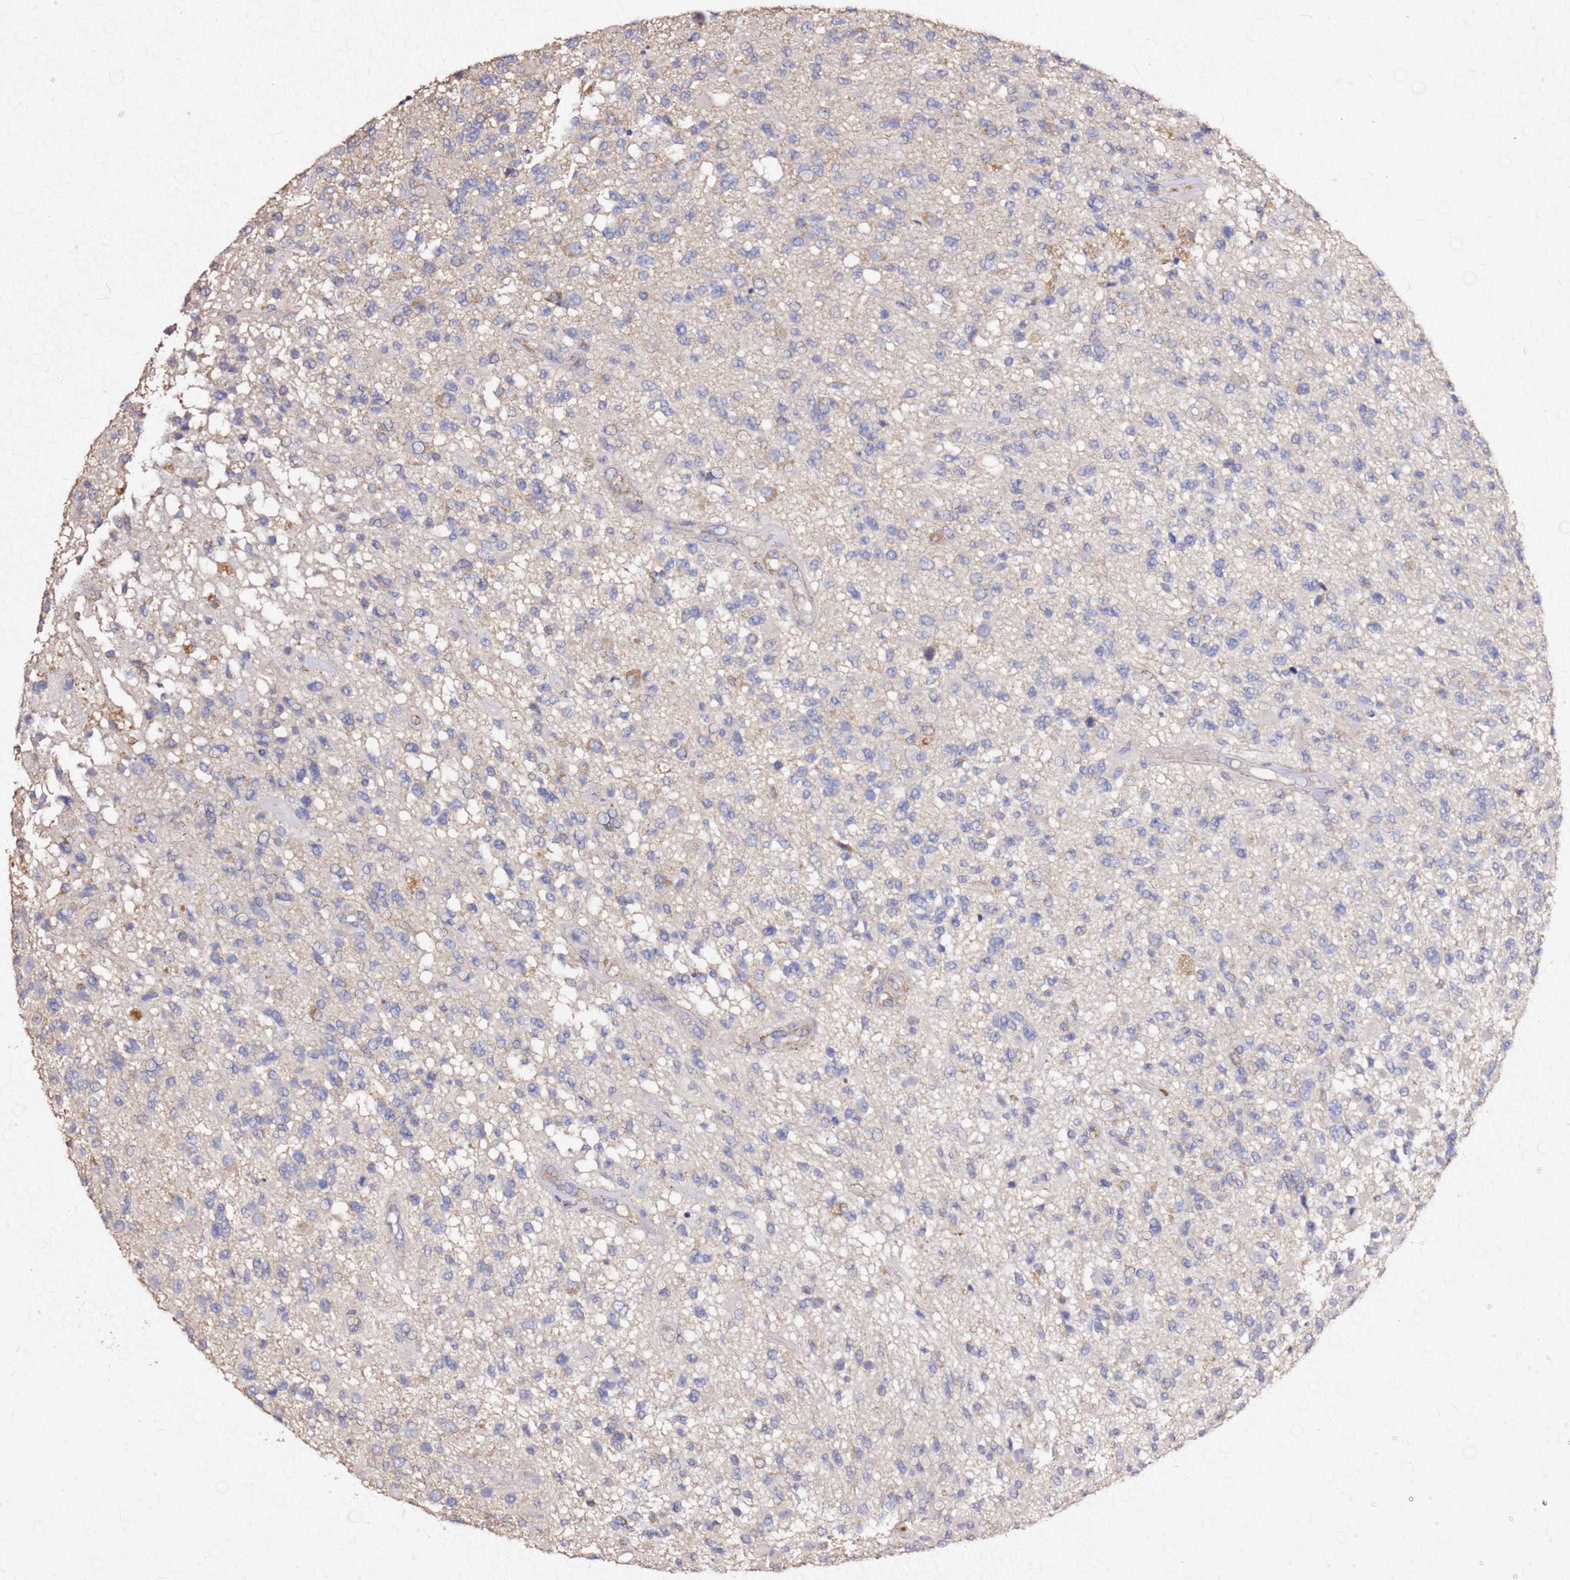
{"staining": {"intensity": "negative", "quantity": "none", "location": "none"}, "tissue": "glioma", "cell_type": "Tumor cells", "image_type": "cancer", "snomed": [{"axis": "morphology", "description": "Glioma, malignant, High grade"}, {"axis": "morphology", "description": "Glioblastoma, NOS"}, {"axis": "topography", "description": "Brain"}], "caption": "Immunohistochemistry (IHC) histopathology image of human glioma stained for a protein (brown), which shows no expression in tumor cells.", "gene": "EXD3", "patient": {"sex": "male", "age": 60}}